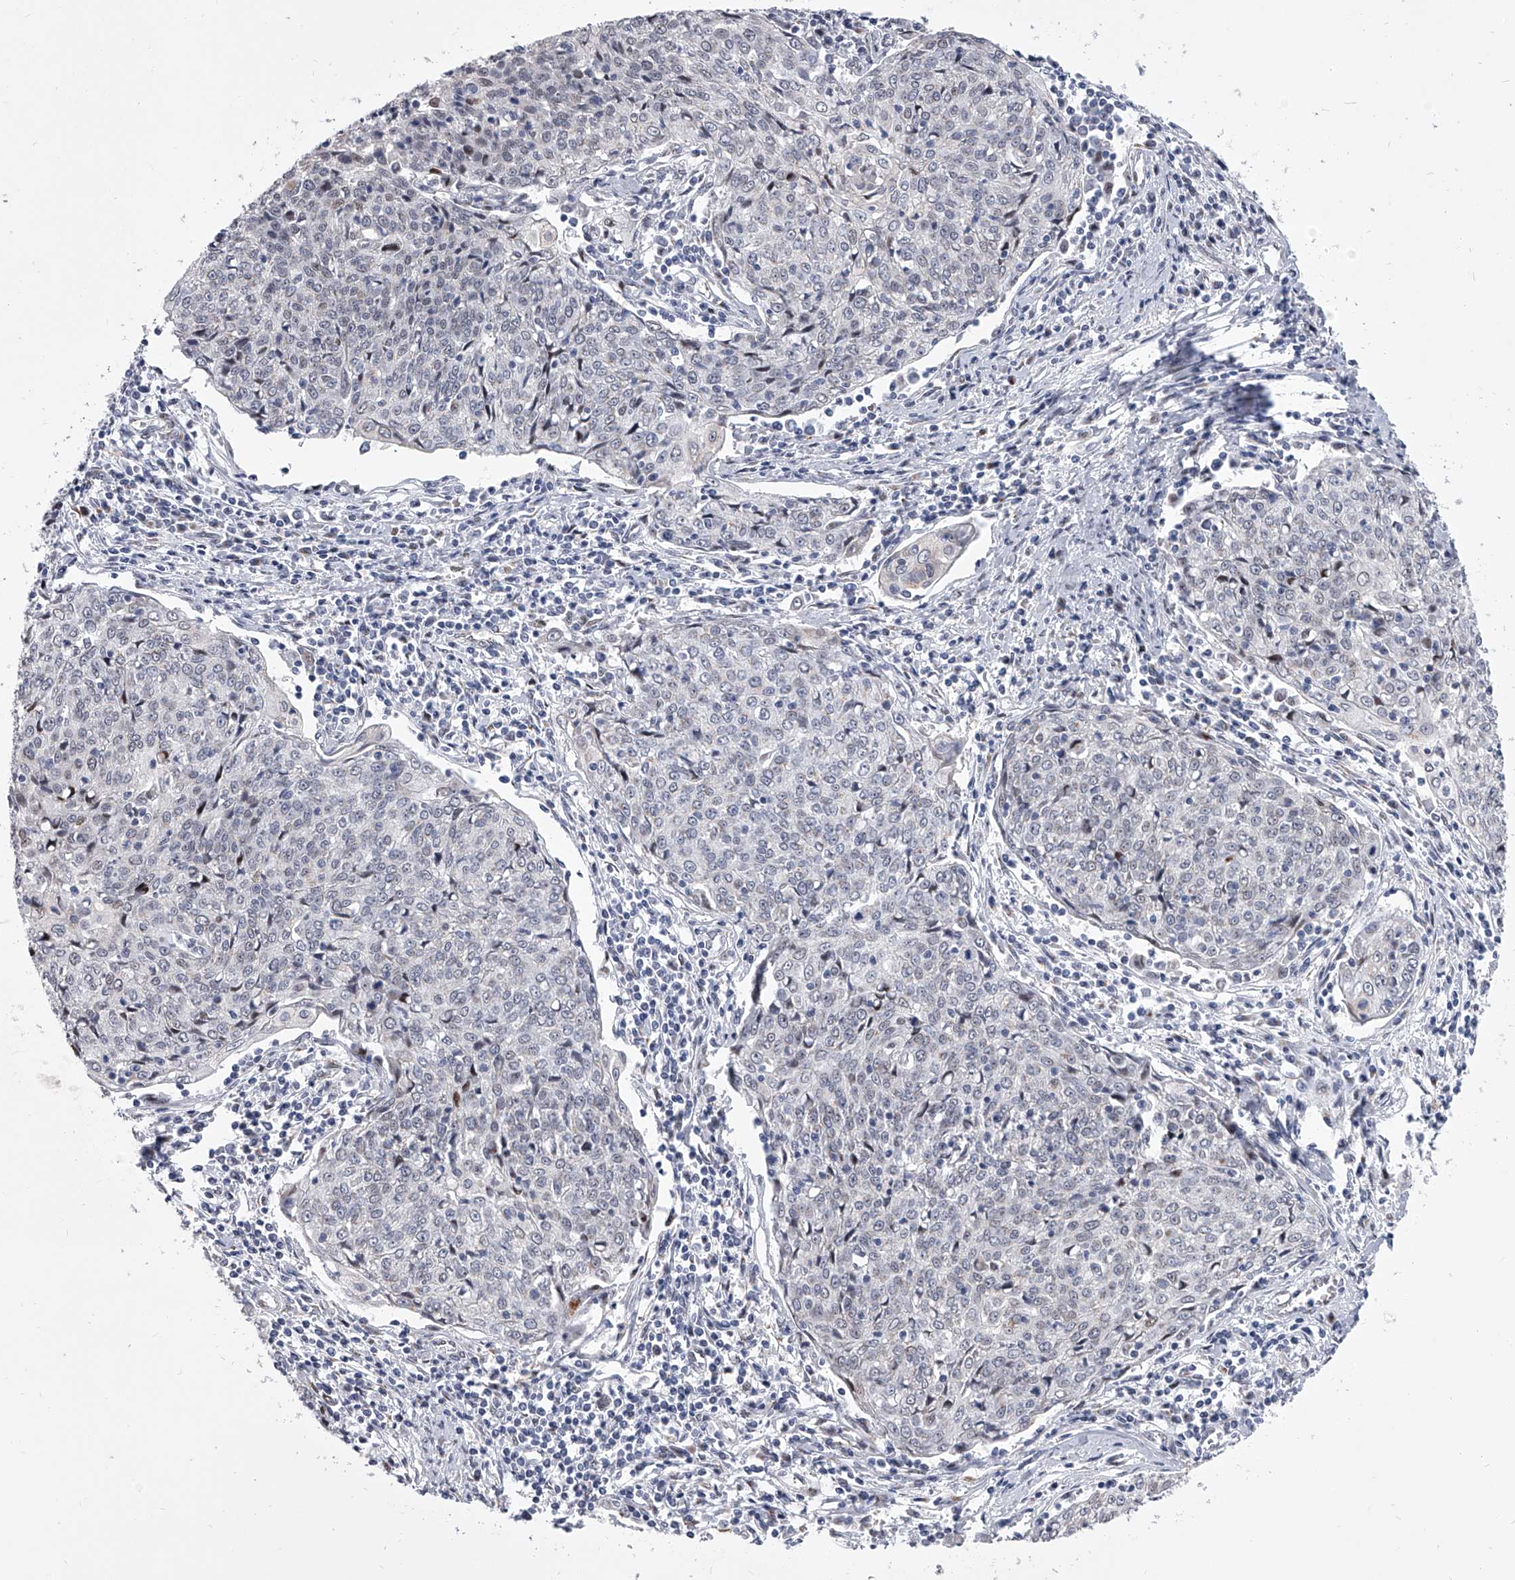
{"staining": {"intensity": "negative", "quantity": "none", "location": "none"}, "tissue": "cervical cancer", "cell_type": "Tumor cells", "image_type": "cancer", "snomed": [{"axis": "morphology", "description": "Squamous cell carcinoma, NOS"}, {"axis": "topography", "description": "Cervix"}], "caption": "A histopathology image of cervical cancer stained for a protein displays no brown staining in tumor cells. The staining is performed using DAB brown chromogen with nuclei counter-stained in using hematoxylin.", "gene": "EVA1C", "patient": {"sex": "female", "age": 48}}